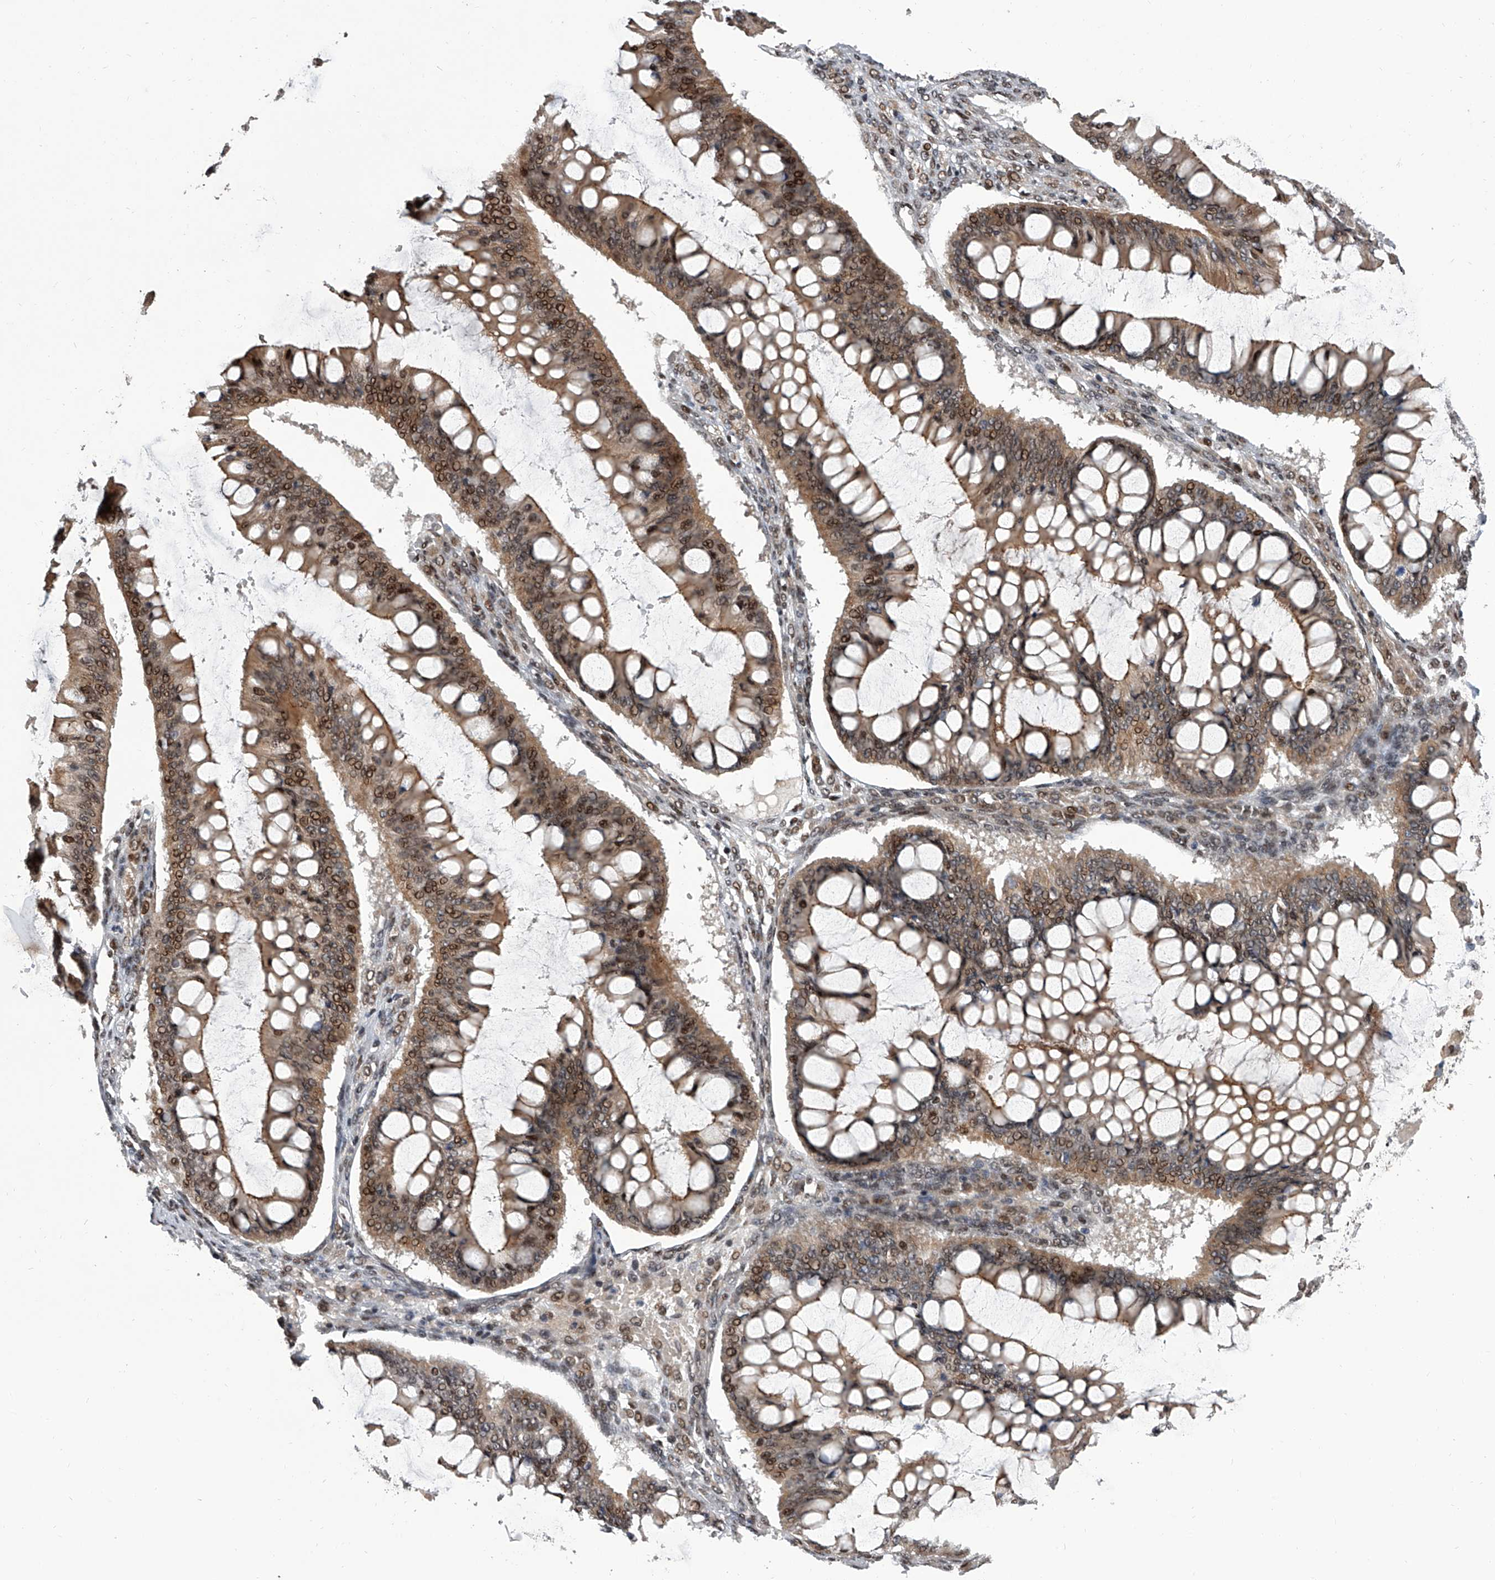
{"staining": {"intensity": "moderate", "quantity": ">75%", "location": "cytoplasmic/membranous,nuclear"}, "tissue": "ovarian cancer", "cell_type": "Tumor cells", "image_type": "cancer", "snomed": [{"axis": "morphology", "description": "Cystadenocarcinoma, mucinous, NOS"}, {"axis": "topography", "description": "Ovary"}], "caption": "This micrograph displays immunohistochemistry staining of ovarian cancer, with medium moderate cytoplasmic/membranous and nuclear expression in about >75% of tumor cells.", "gene": "ZNF426", "patient": {"sex": "female", "age": 73}}